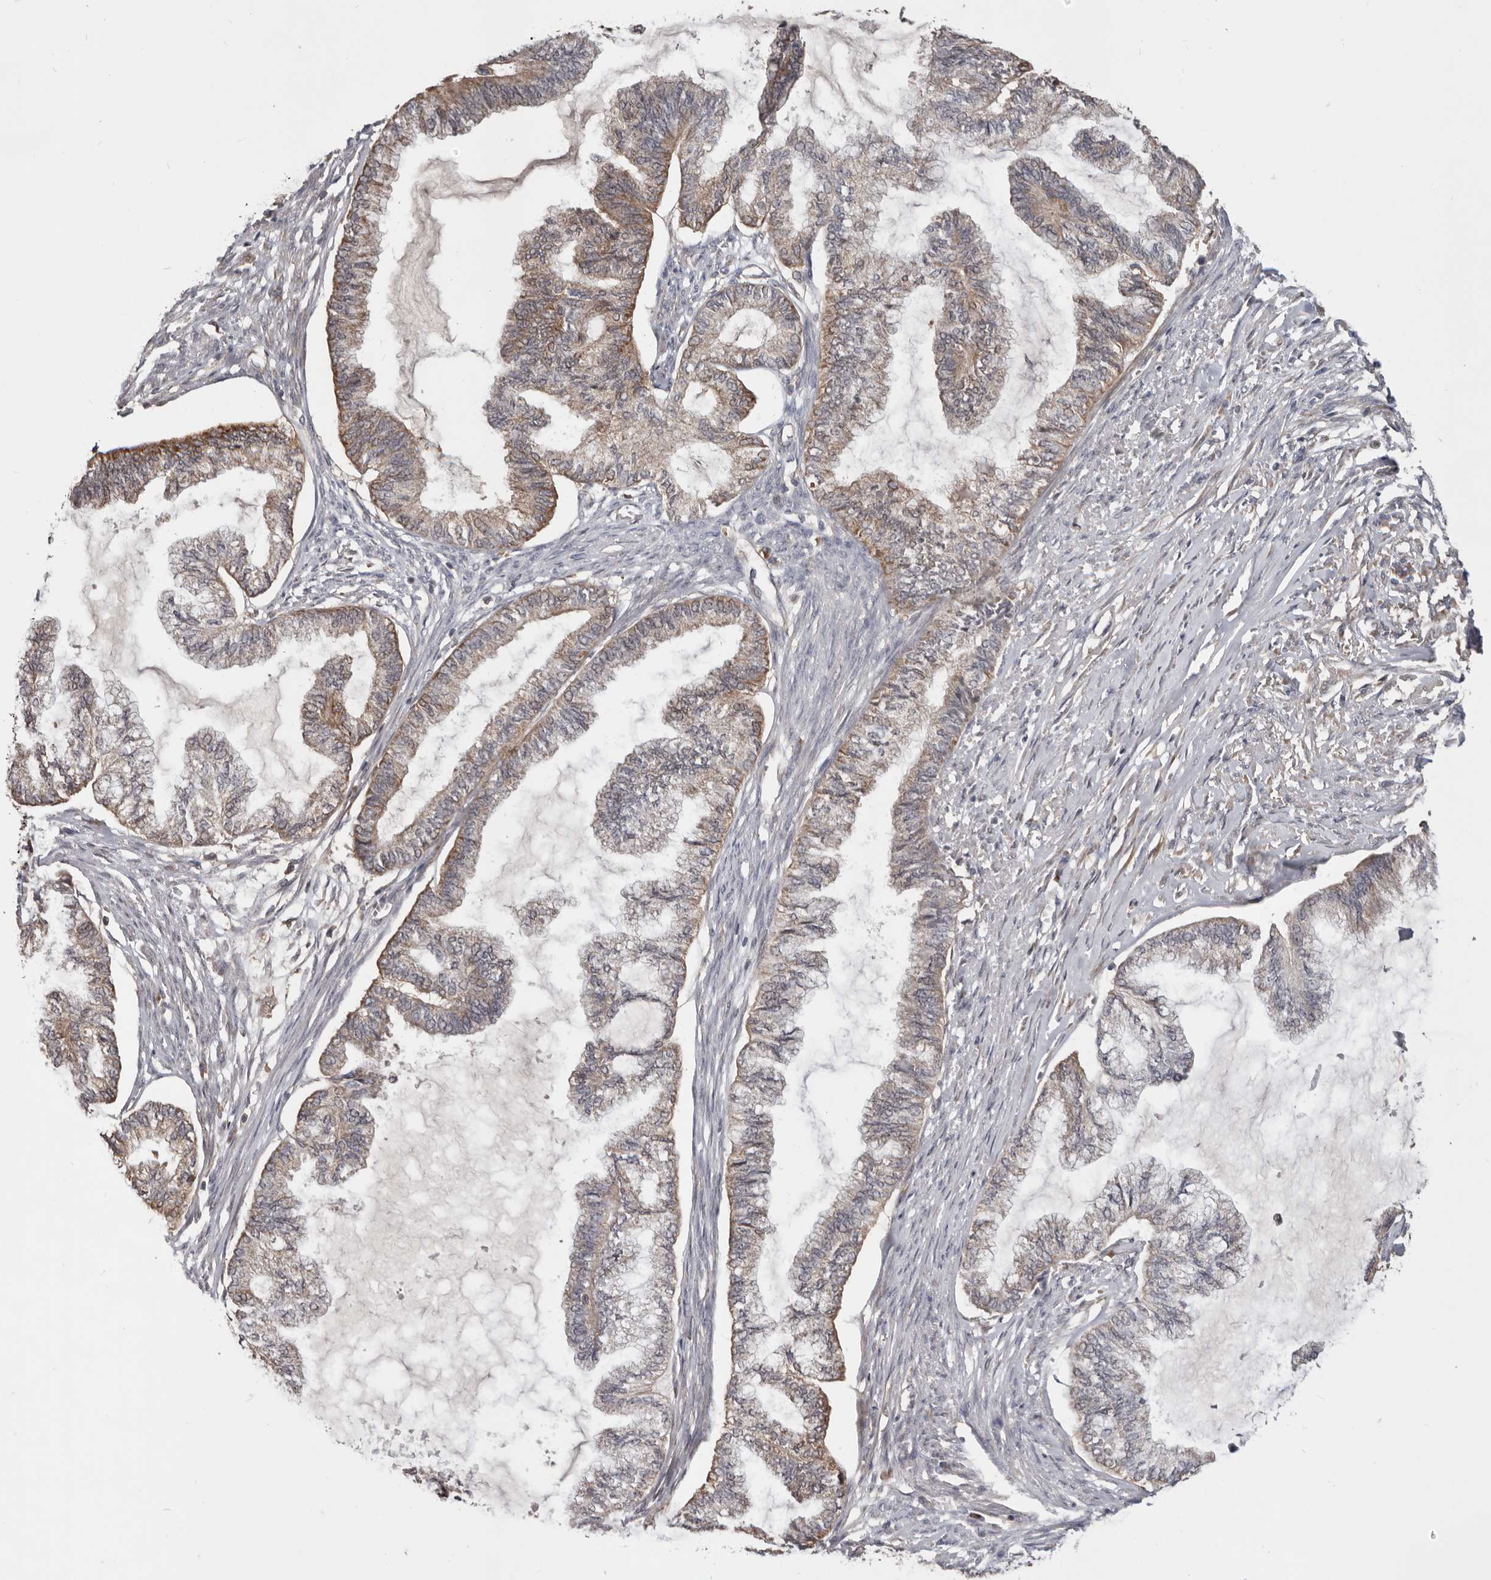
{"staining": {"intensity": "moderate", "quantity": "25%-75%", "location": "cytoplasmic/membranous"}, "tissue": "endometrial cancer", "cell_type": "Tumor cells", "image_type": "cancer", "snomed": [{"axis": "morphology", "description": "Adenocarcinoma, NOS"}, {"axis": "topography", "description": "Endometrium"}], "caption": "This micrograph reveals adenocarcinoma (endometrial) stained with immunohistochemistry to label a protein in brown. The cytoplasmic/membranous of tumor cells show moderate positivity for the protein. Nuclei are counter-stained blue.", "gene": "LRP6", "patient": {"sex": "female", "age": 86}}